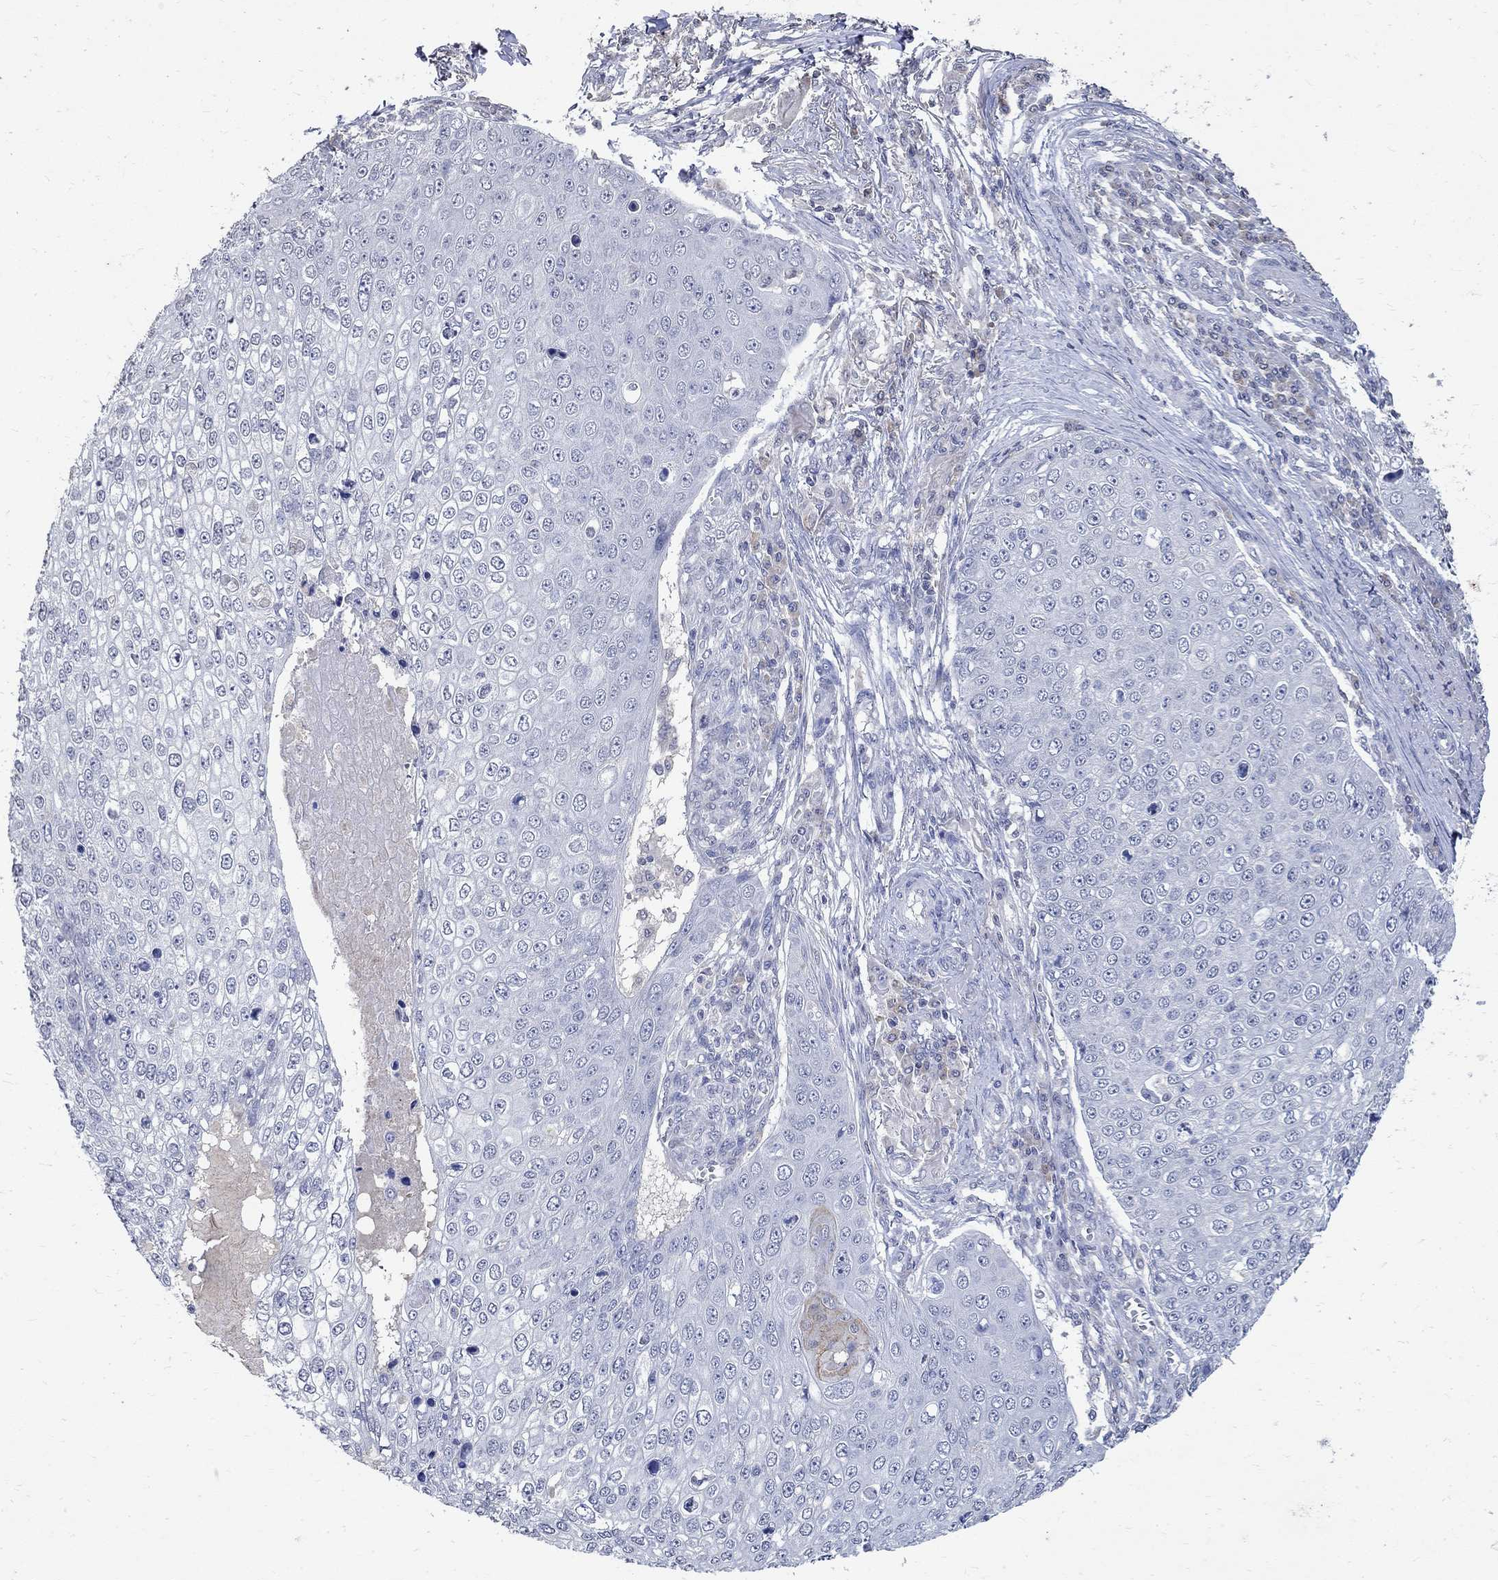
{"staining": {"intensity": "negative", "quantity": "none", "location": "none"}, "tissue": "skin cancer", "cell_type": "Tumor cells", "image_type": "cancer", "snomed": [{"axis": "morphology", "description": "Squamous cell carcinoma, NOS"}, {"axis": "topography", "description": "Skin"}], "caption": "This is an IHC histopathology image of human squamous cell carcinoma (skin). There is no positivity in tumor cells.", "gene": "TMEM169", "patient": {"sex": "male", "age": 71}}